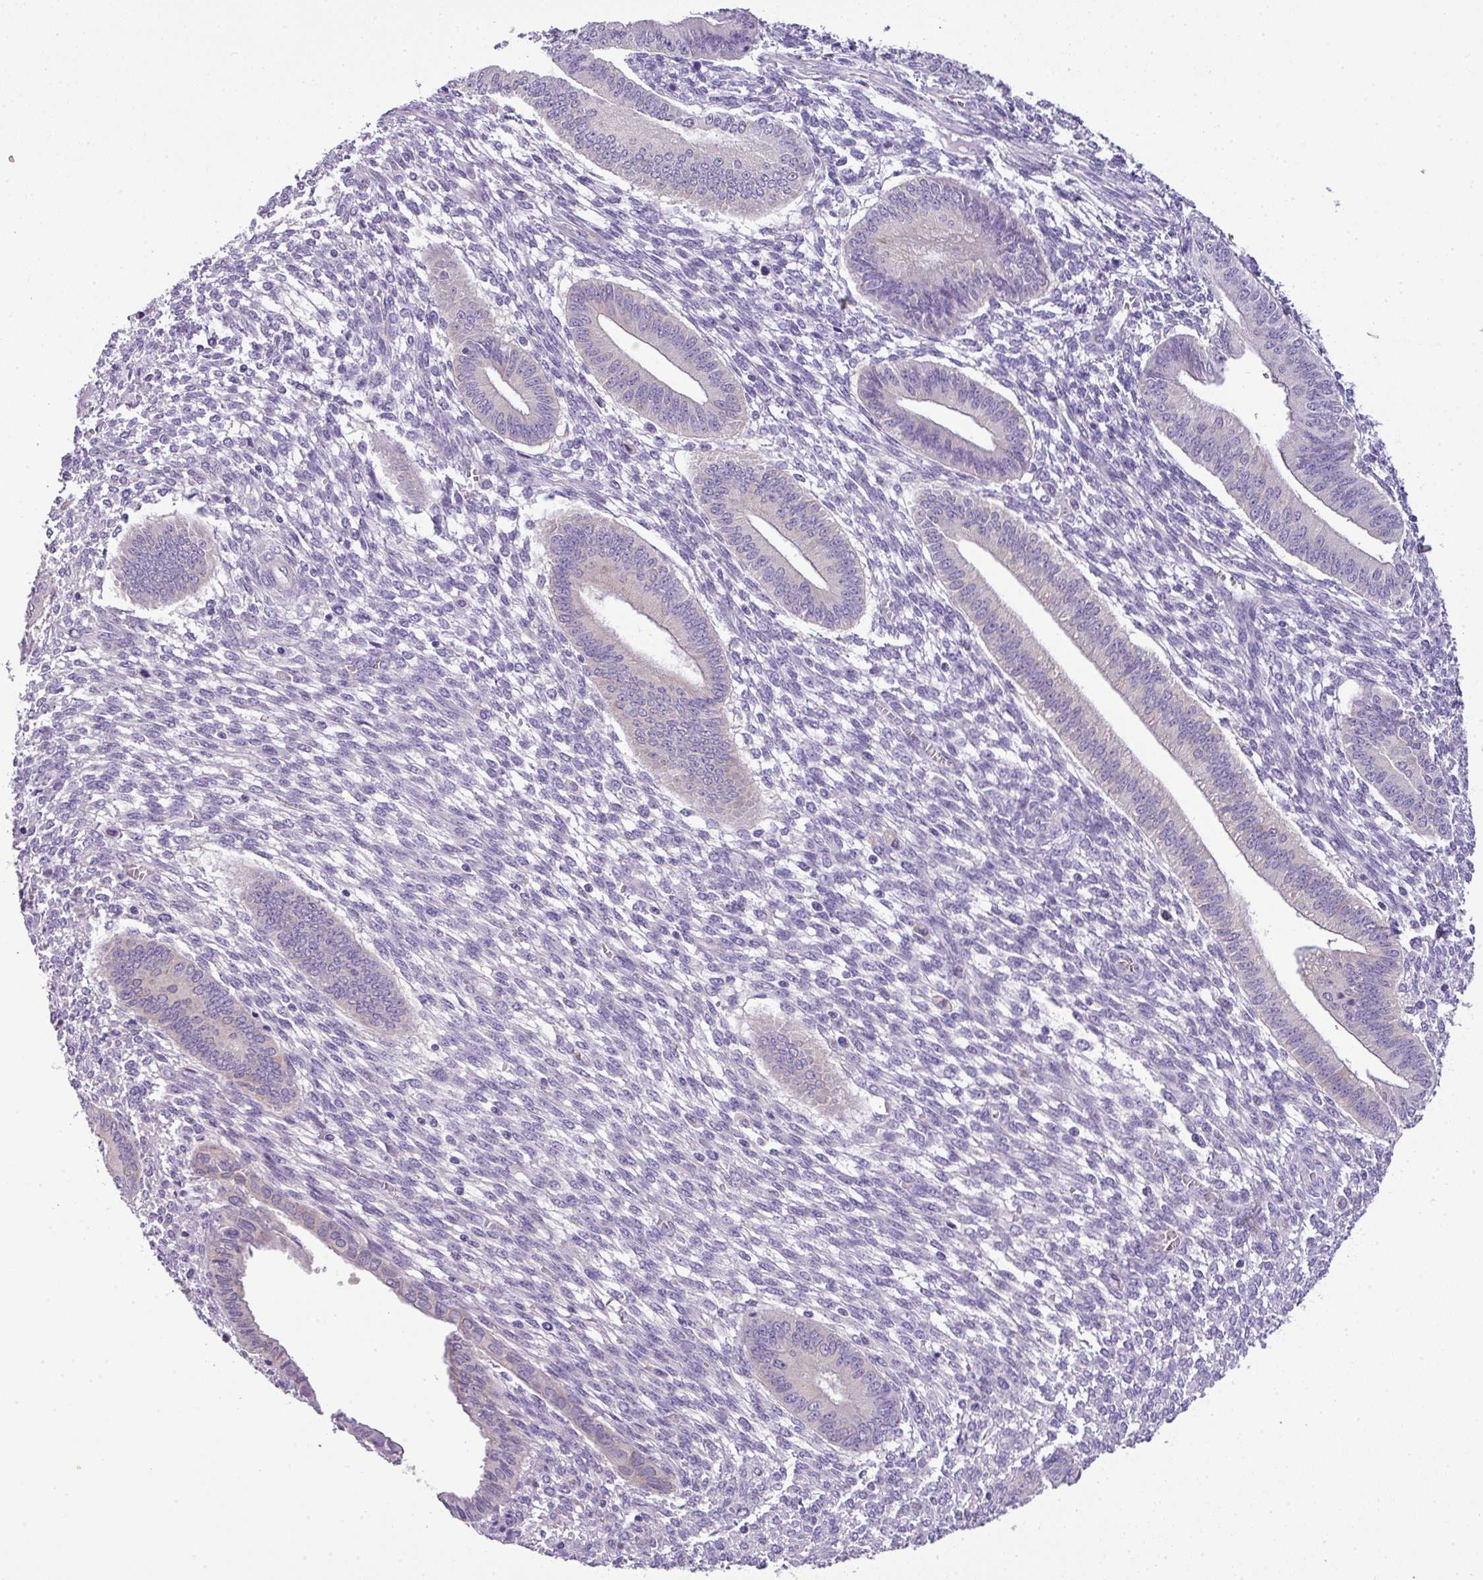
{"staining": {"intensity": "negative", "quantity": "none", "location": "none"}, "tissue": "endometrium", "cell_type": "Cells in endometrial stroma", "image_type": "normal", "snomed": [{"axis": "morphology", "description": "Normal tissue, NOS"}, {"axis": "topography", "description": "Endometrium"}], "caption": "Immunohistochemistry histopathology image of benign endometrium: endometrium stained with DAB exhibits no significant protein staining in cells in endometrial stroma. (DAB (3,3'-diaminobenzidine) immunohistochemistry, high magnification).", "gene": "ENSG00000273748", "patient": {"sex": "female", "age": 36}}